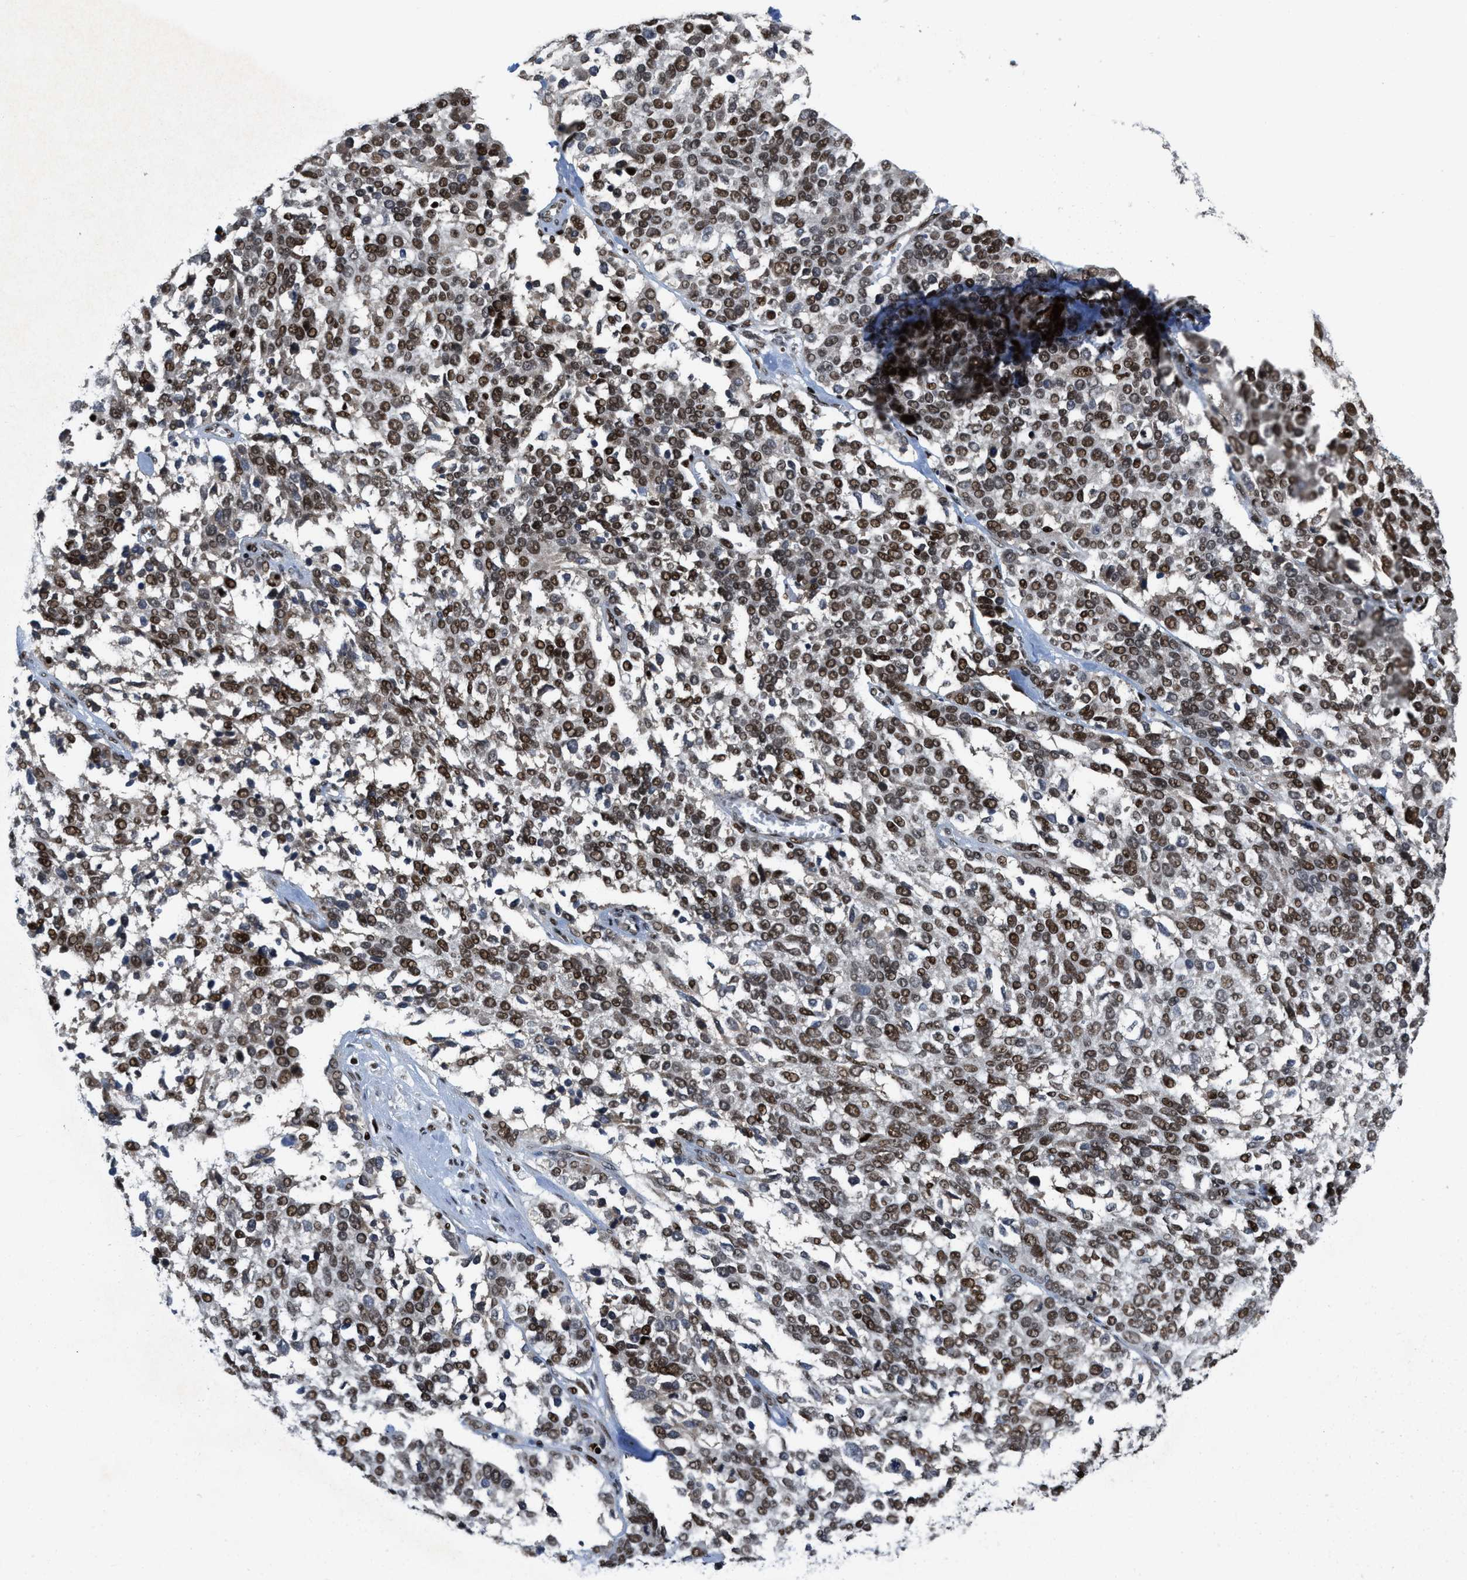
{"staining": {"intensity": "strong", "quantity": ">75%", "location": "nuclear"}, "tissue": "ovarian cancer", "cell_type": "Tumor cells", "image_type": "cancer", "snomed": [{"axis": "morphology", "description": "Cystadenocarcinoma, serous, NOS"}, {"axis": "topography", "description": "Ovary"}], "caption": "Protein staining by immunohistochemistry (IHC) exhibits strong nuclear expression in approximately >75% of tumor cells in ovarian serous cystadenocarcinoma.", "gene": "RFX5", "patient": {"sex": "female", "age": 44}}